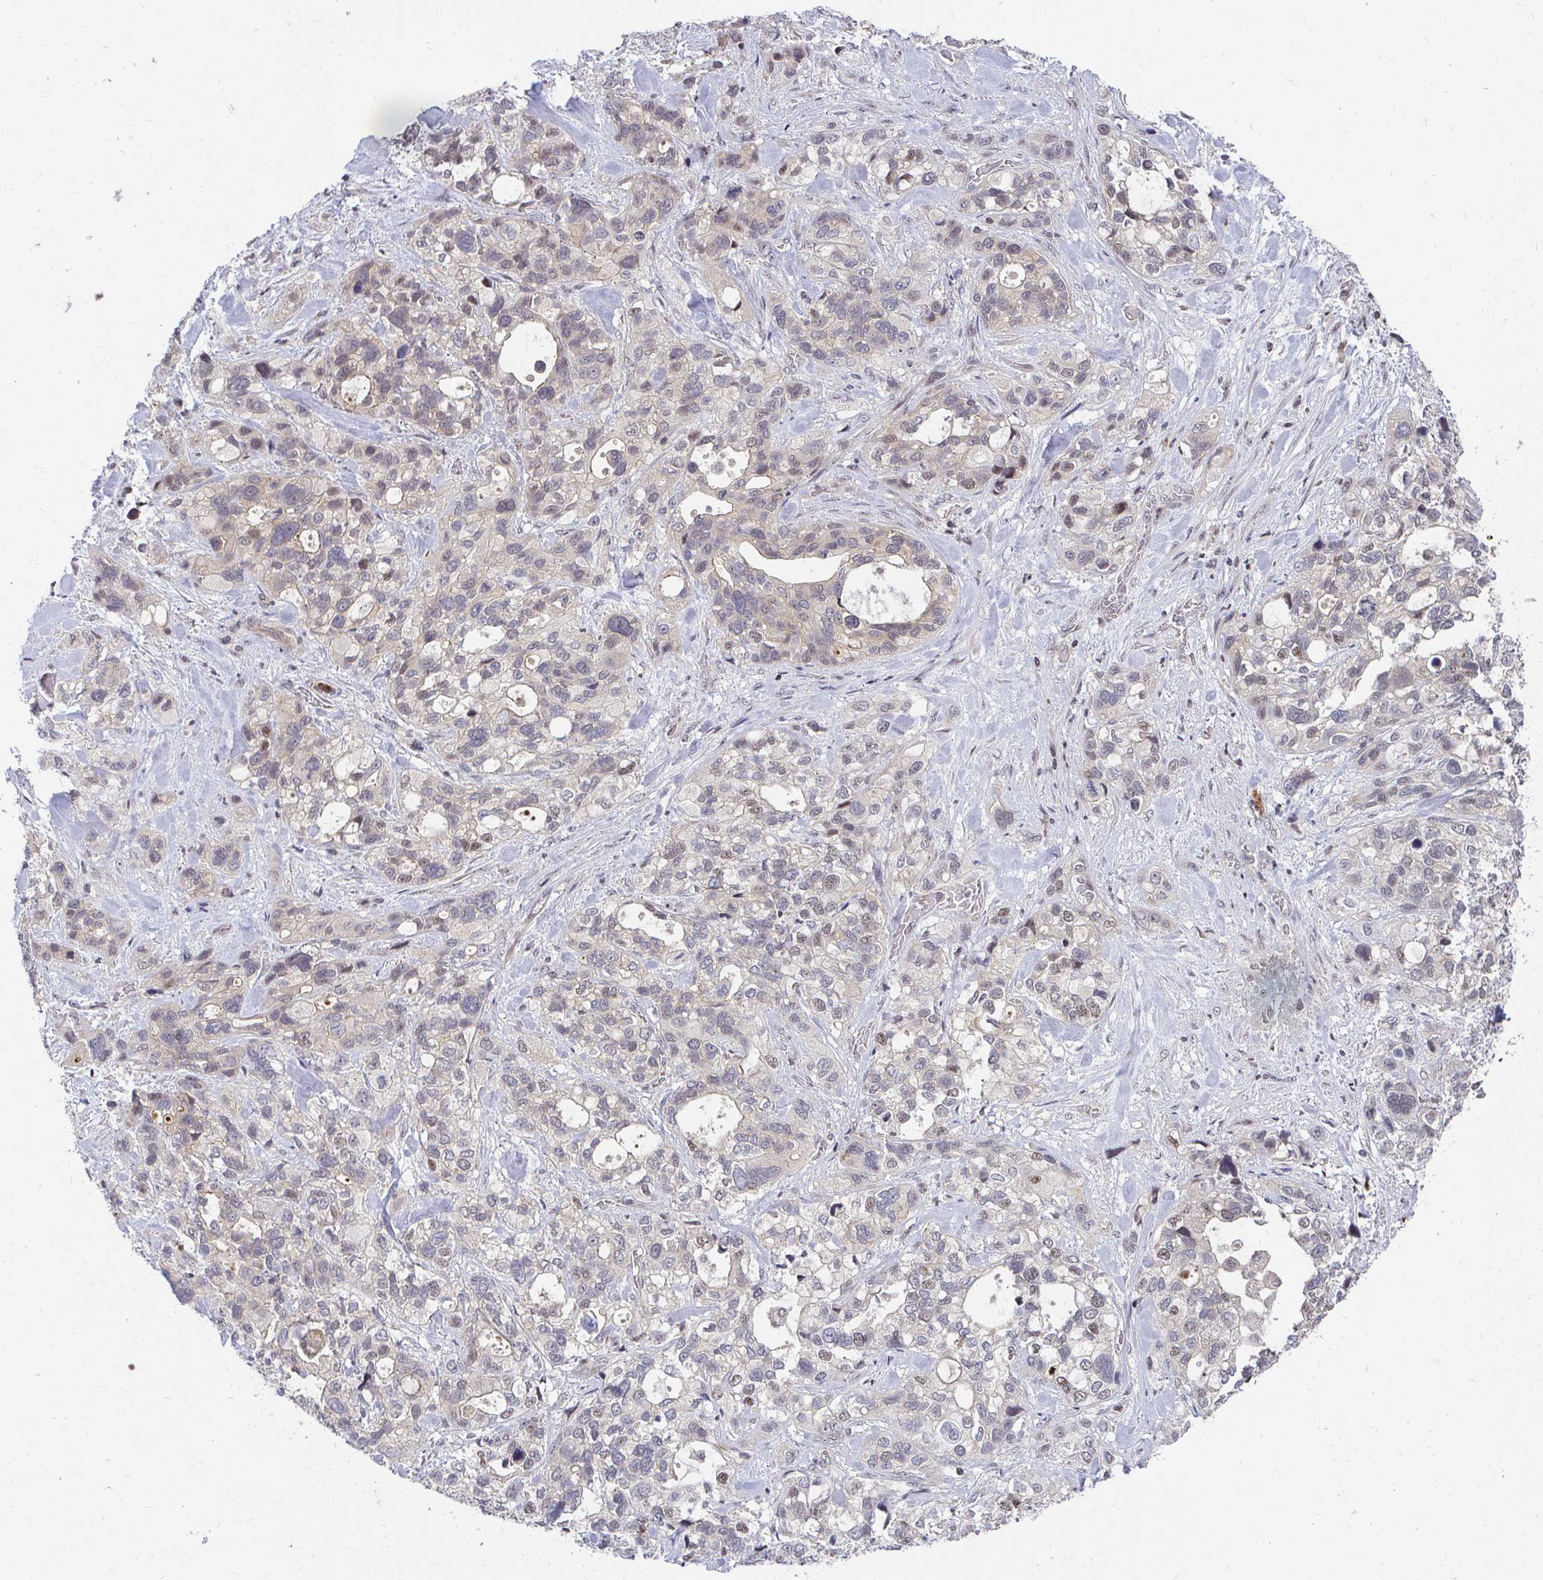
{"staining": {"intensity": "negative", "quantity": "none", "location": "none"}, "tissue": "stomach cancer", "cell_type": "Tumor cells", "image_type": "cancer", "snomed": [{"axis": "morphology", "description": "Adenocarcinoma, NOS"}, {"axis": "topography", "description": "Stomach, upper"}], "caption": "Immunohistochemical staining of human stomach cancer reveals no significant staining in tumor cells.", "gene": "ANK3", "patient": {"sex": "female", "age": 81}}